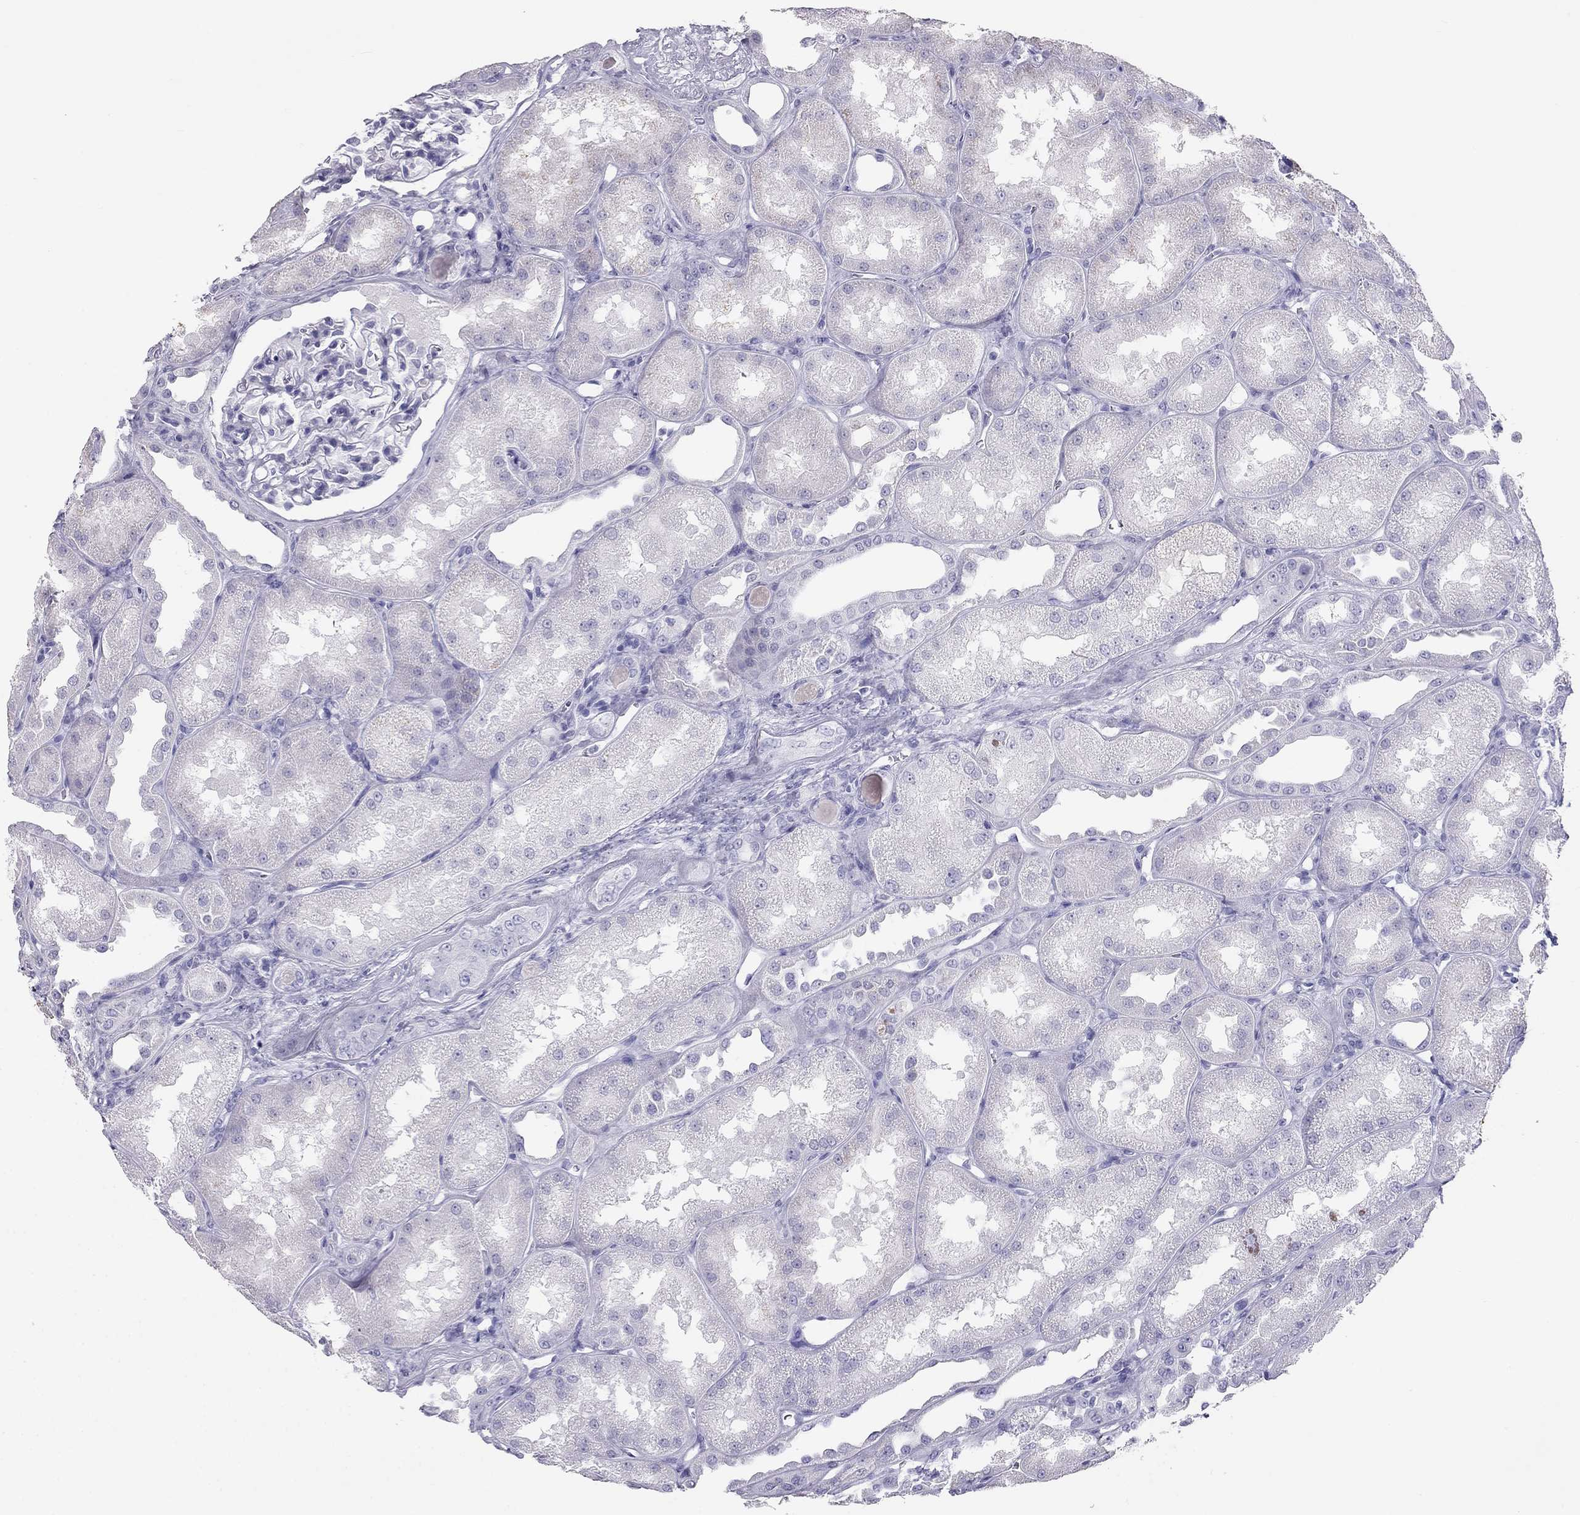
{"staining": {"intensity": "negative", "quantity": "none", "location": "none"}, "tissue": "kidney", "cell_type": "Cells in glomeruli", "image_type": "normal", "snomed": [{"axis": "morphology", "description": "Normal tissue, NOS"}, {"axis": "topography", "description": "Kidney"}], "caption": "Benign kidney was stained to show a protein in brown. There is no significant staining in cells in glomeruli. The staining is performed using DAB brown chromogen with nuclei counter-stained in using hematoxylin.", "gene": "KLRG1", "patient": {"sex": "male", "age": 61}}